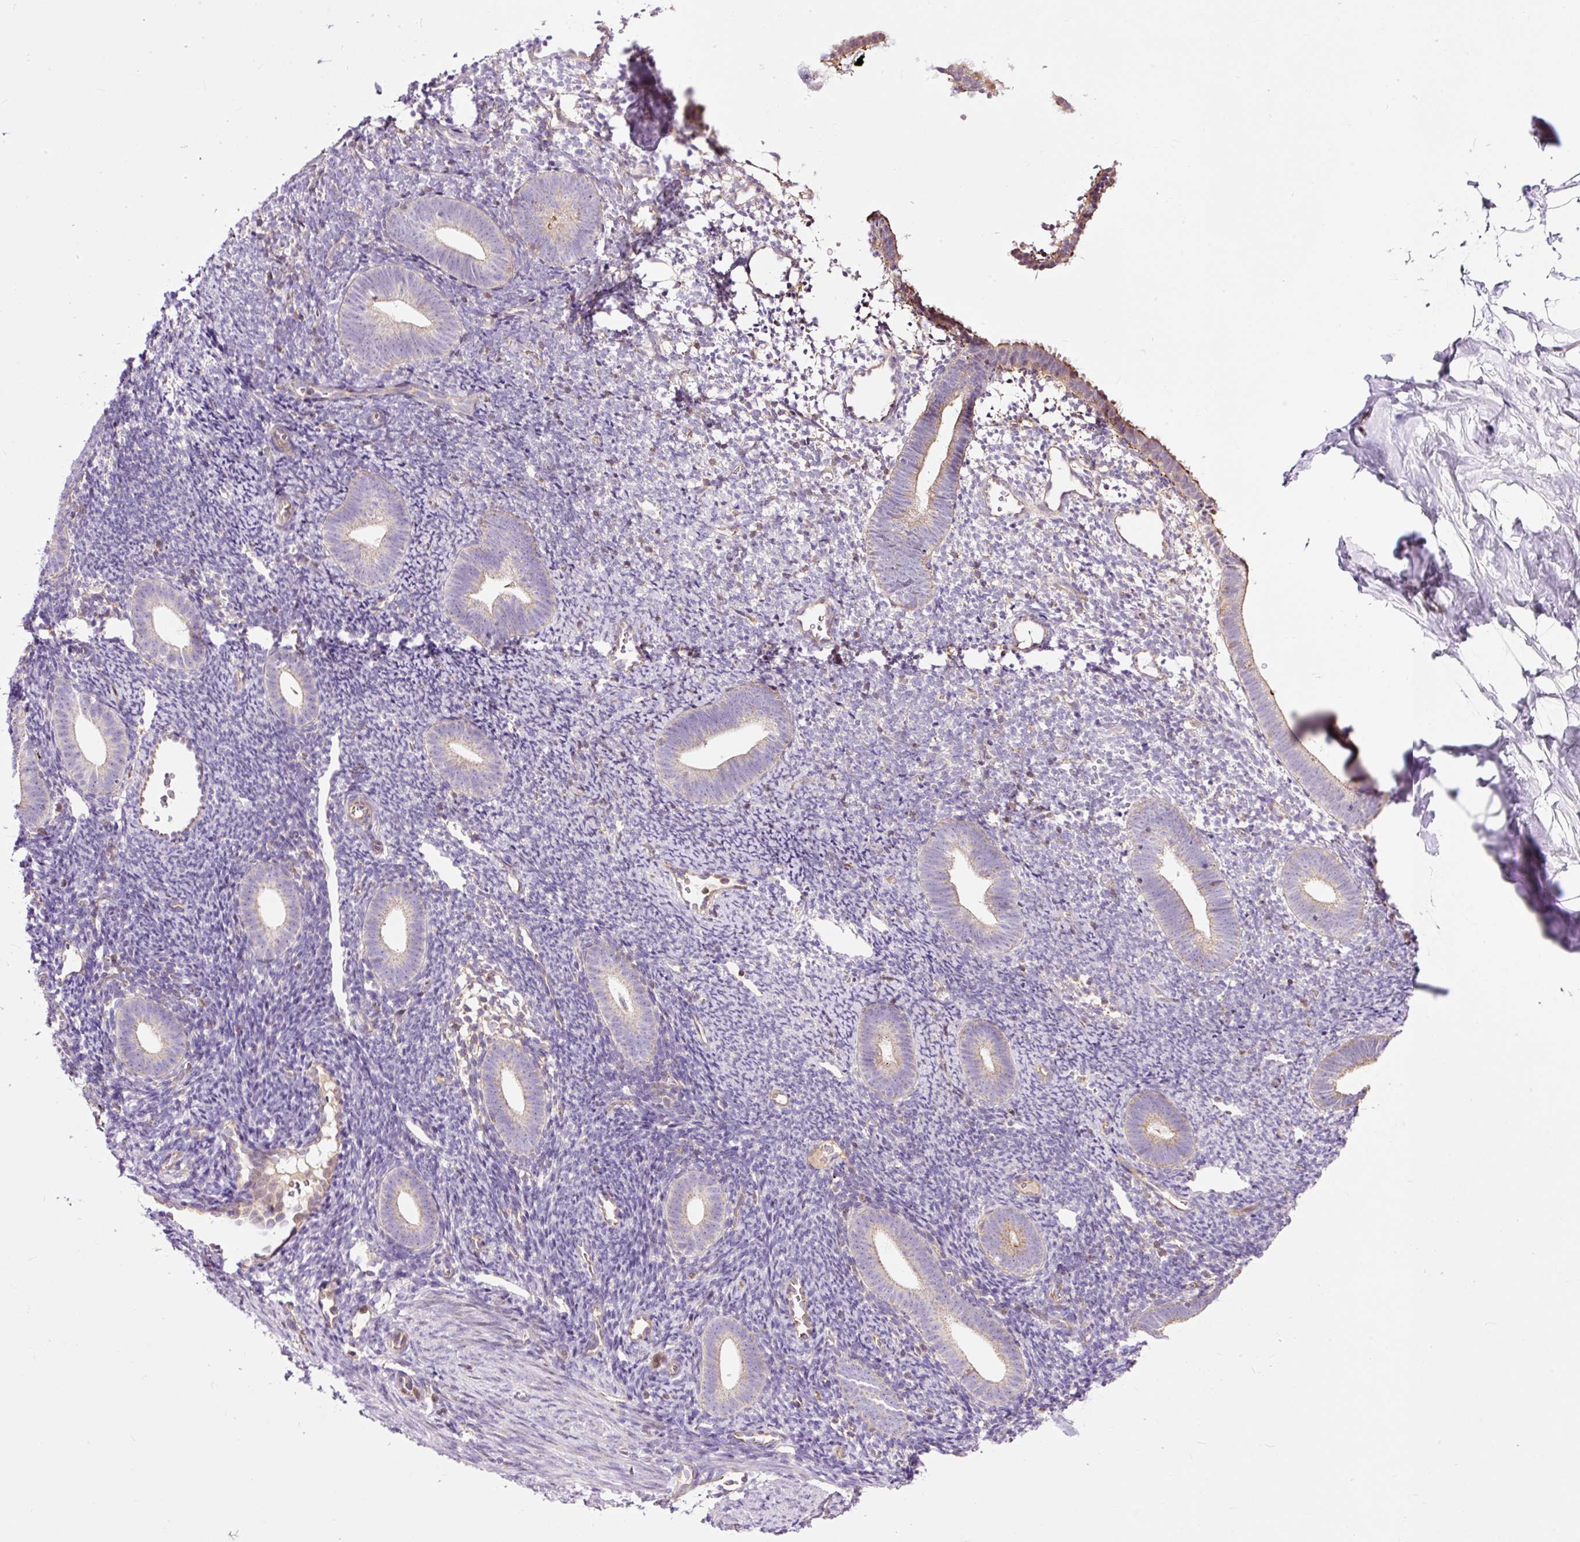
{"staining": {"intensity": "negative", "quantity": "none", "location": "none"}, "tissue": "endometrium", "cell_type": "Cells in endometrial stroma", "image_type": "normal", "snomed": [{"axis": "morphology", "description": "Normal tissue, NOS"}, {"axis": "topography", "description": "Endometrium"}], "caption": "IHC micrograph of normal human endometrium stained for a protein (brown), which exhibits no expression in cells in endometrial stroma. (DAB immunohistochemistry with hematoxylin counter stain).", "gene": "BOLA3", "patient": {"sex": "female", "age": 39}}